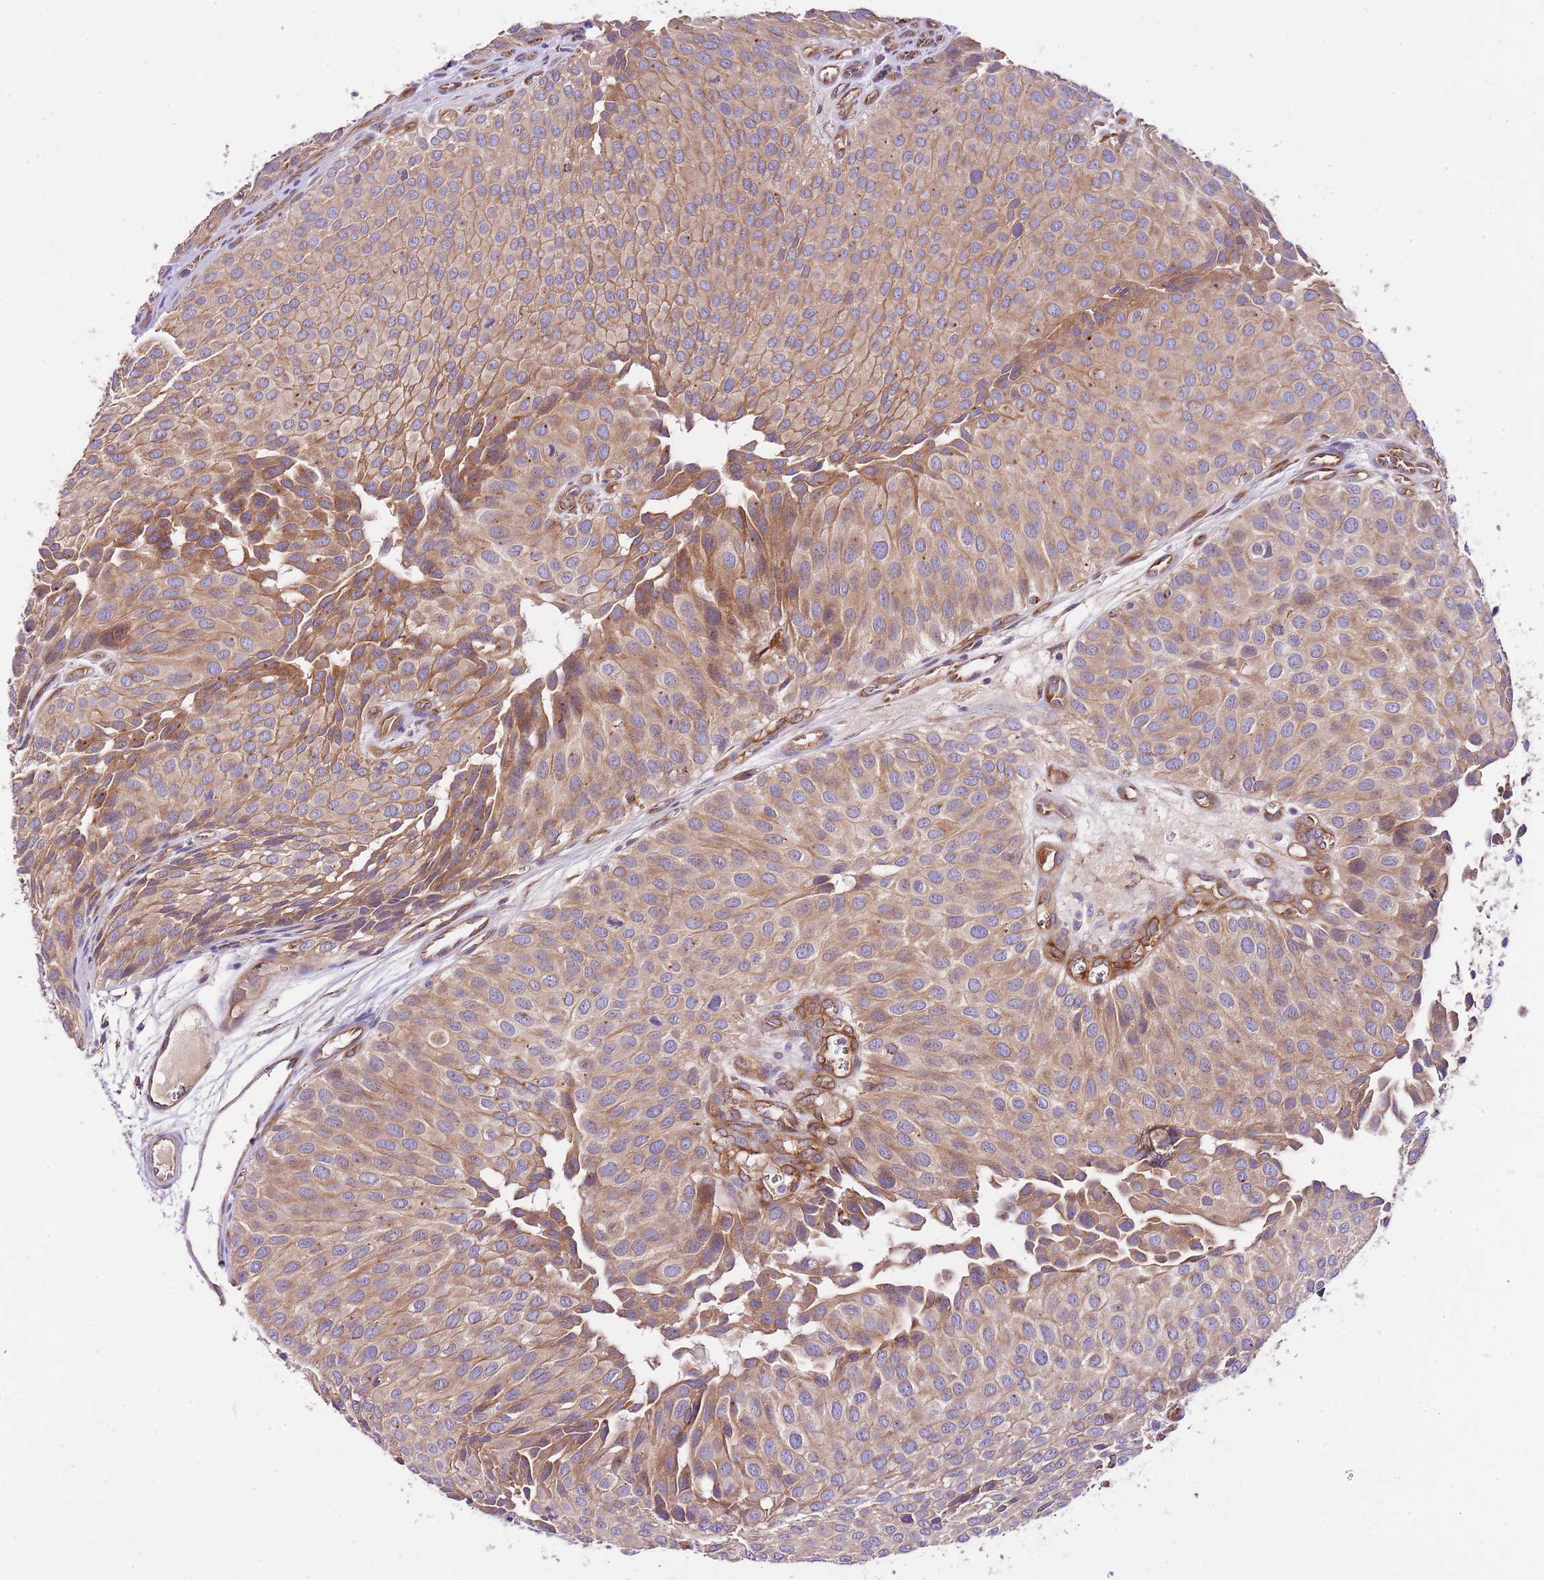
{"staining": {"intensity": "moderate", "quantity": ">75%", "location": "cytoplasmic/membranous"}, "tissue": "urothelial cancer", "cell_type": "Tumor cells", "image_type": "cancer", "snomed": [{"axis": "morphology", "description": "Urothelial carcinoma, Low grade"}, {"axis": "topography", "description": "Urinary bladder"}], "caption": "A medium amount of moderate cytoplasmic/membranous staining is identified in approximately >75% of tumor cells in urothelial cancer tissue.", "gene": "DOCK6", "patient": {"sex": "male", "age": 88}}